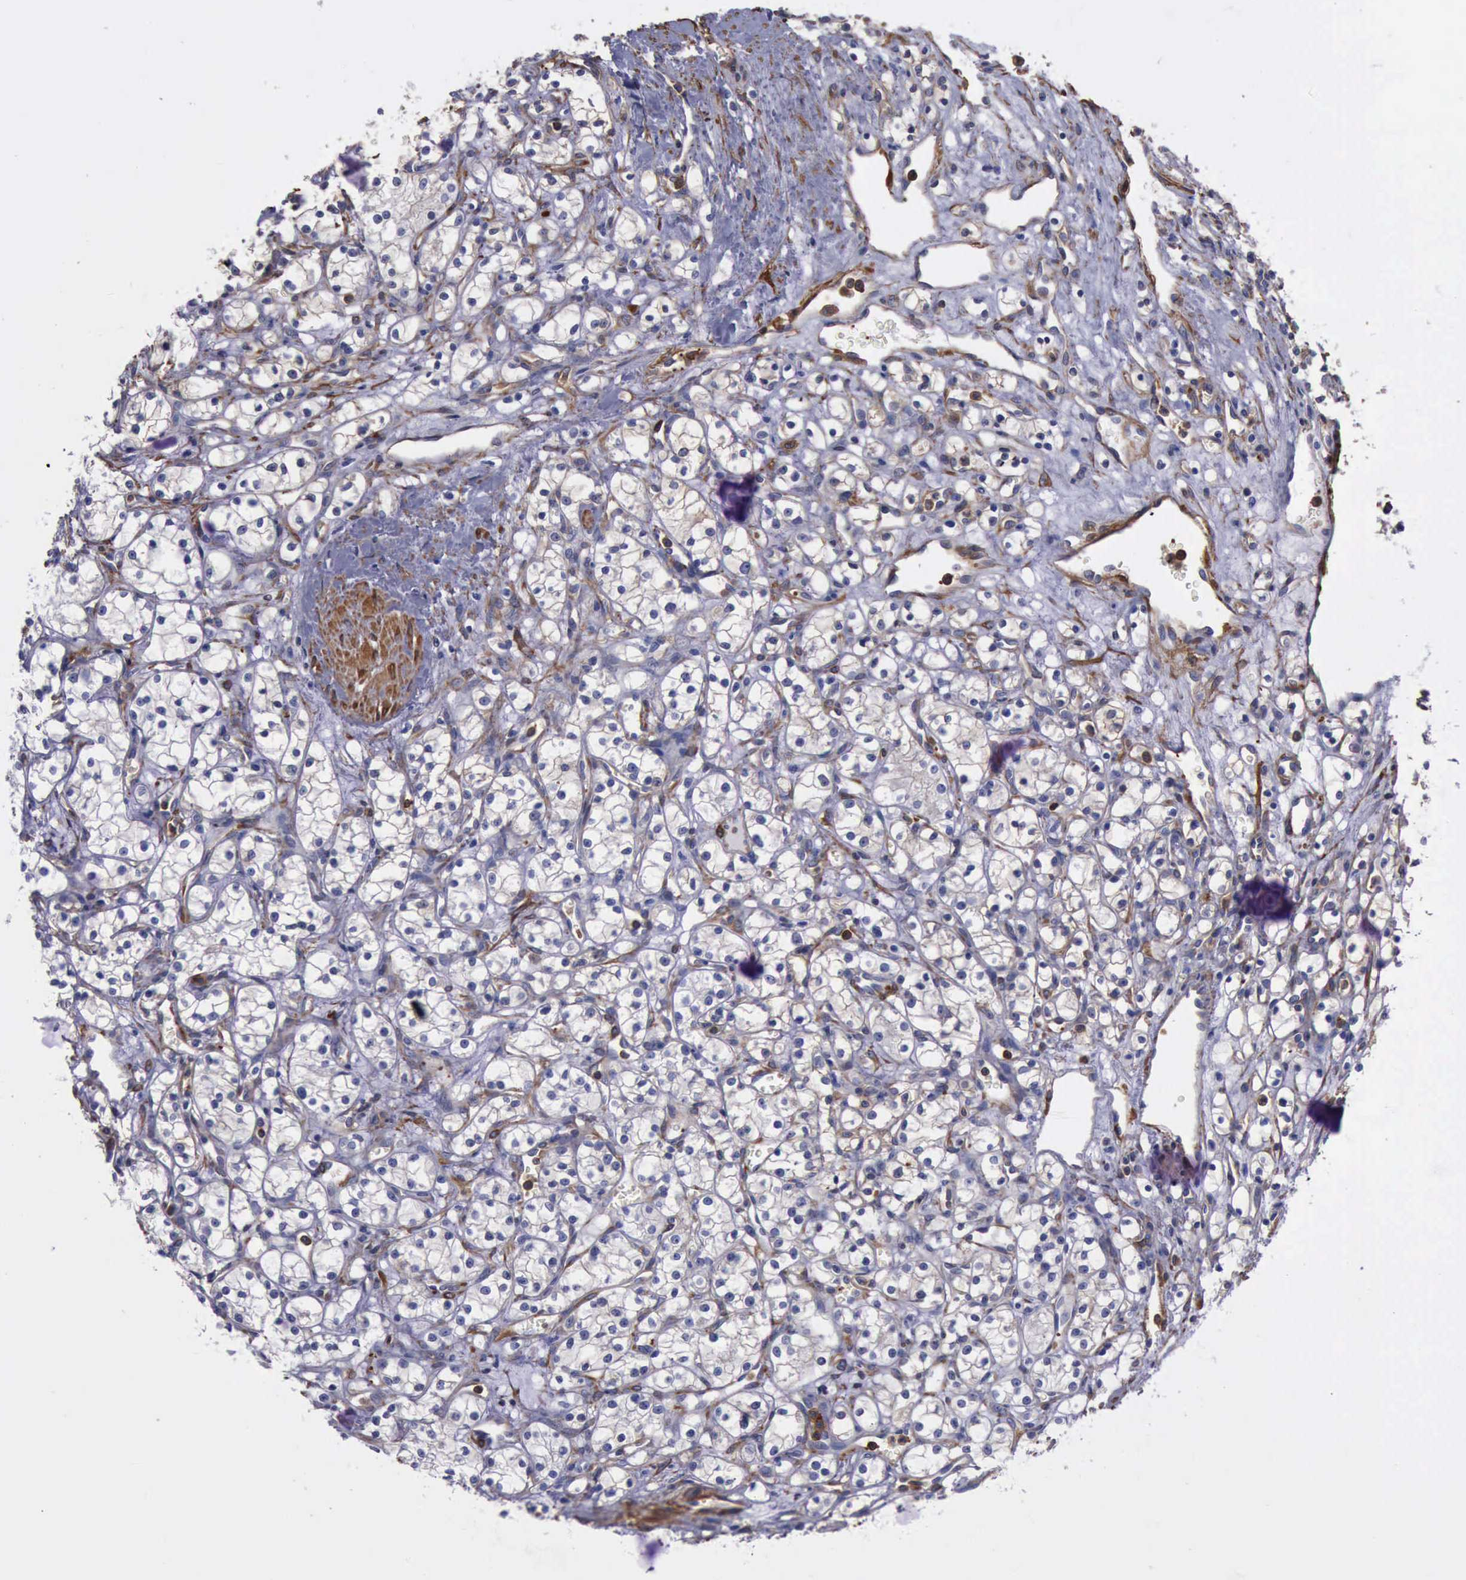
{"staining": {"intensity": "negative", "quantity": "none", "location": "none"}, "tissue": "renal cancer", "cell_type": "Tumor cells", "image_type": "cancer", "snomed": [{"axis": "morphology", "description": "Adenocarcinoma, NOS"}, {"axis": "topography", "description": "Kidney"}], "caption": "A photomicrograph of renal adenocarcinoma stained for a protein reveals no brown staining in tumor cells. The staining is performed using DAB brown chromogen with nuclei counter-stained in using hematoxylin.", "gene": "FLNA", "patient": {"sex": "male", "age": 61}}